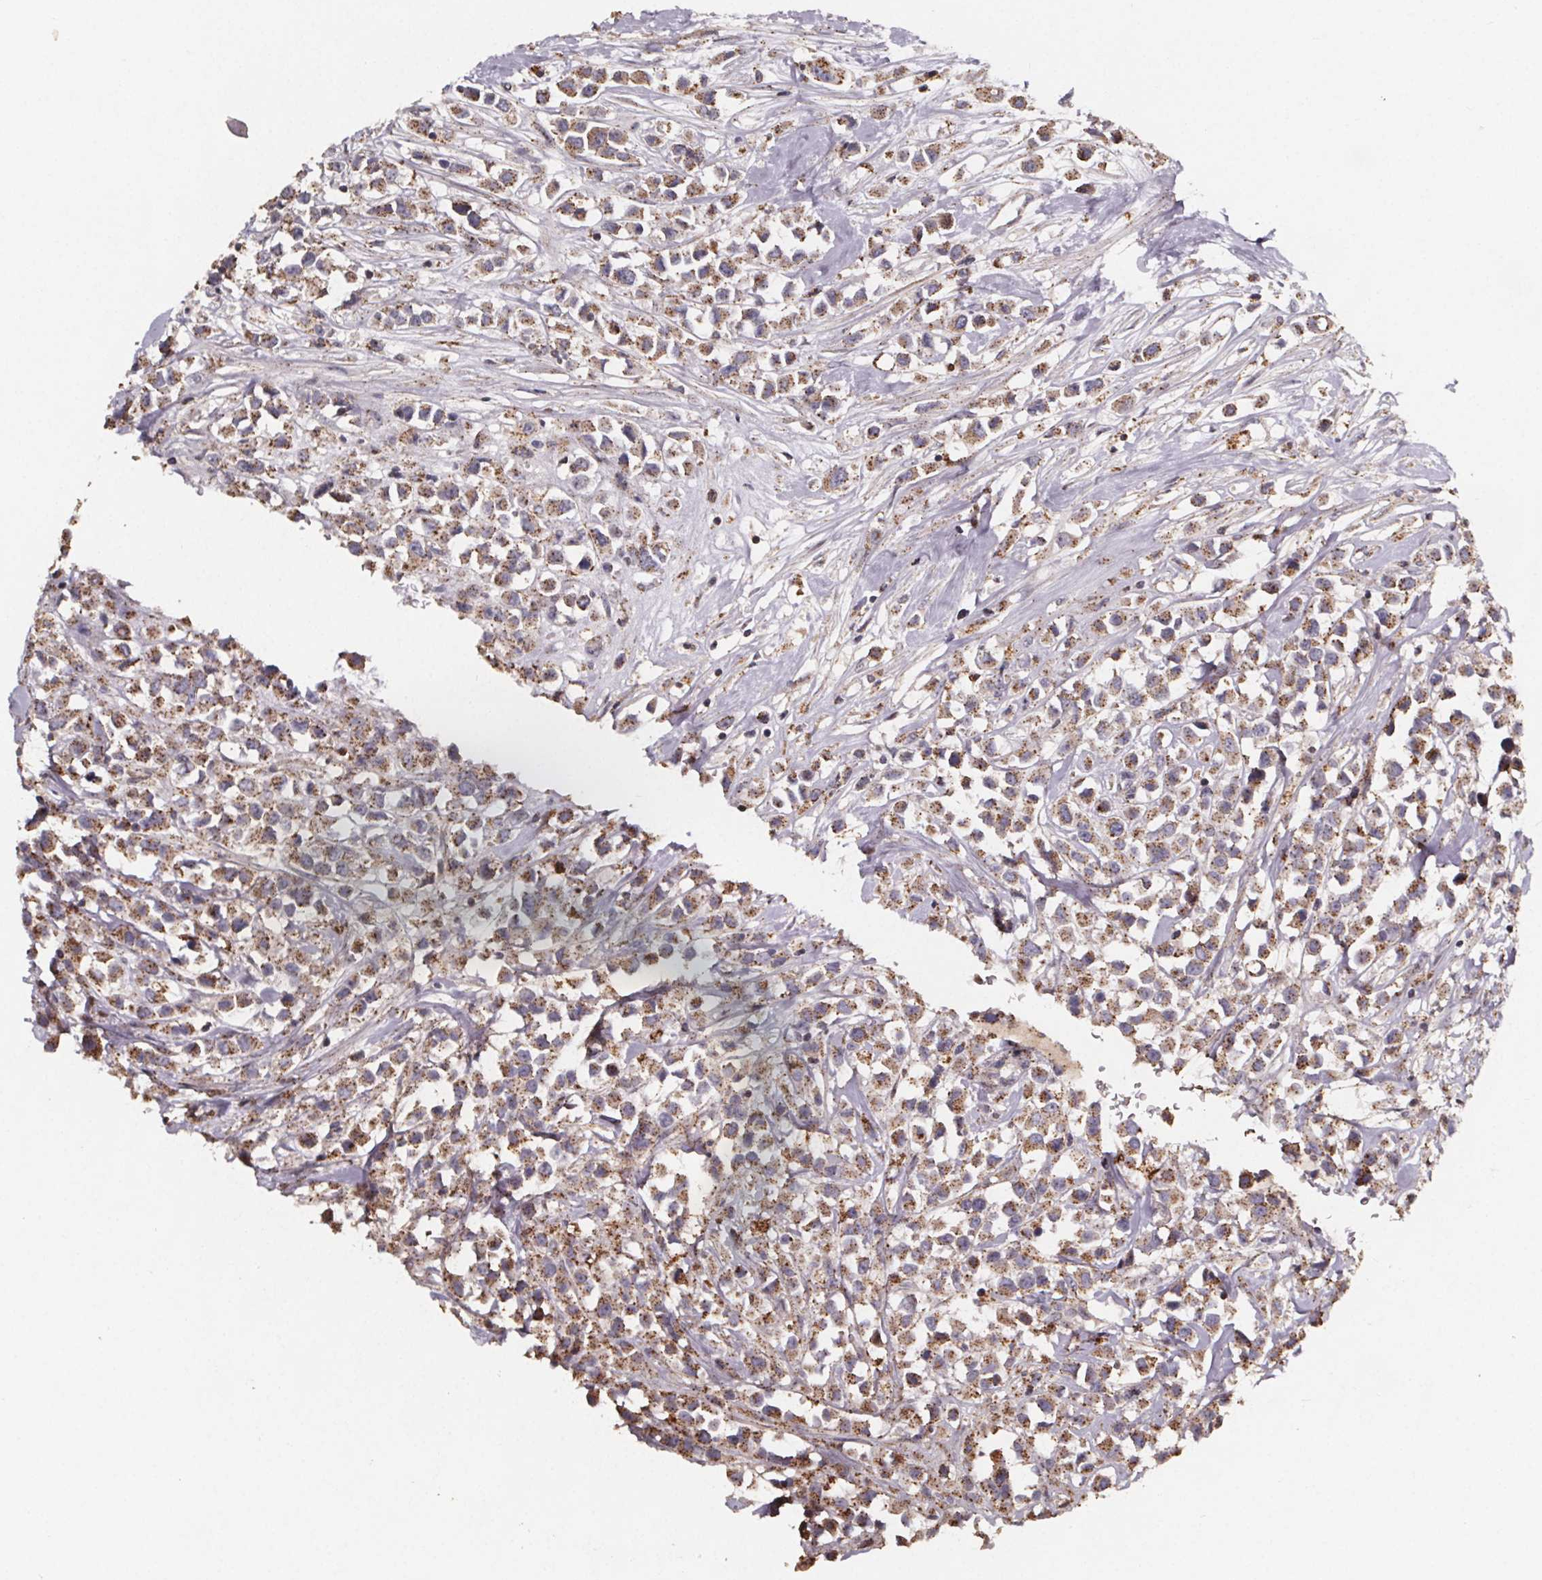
{"staining": {"intensity": "moderate", "quantity": ">75%", "location": "cytoplasmic/membranous"}, "tissue": "breast cancer", "cell_type": "Tumor cells", "image_type": "cancer", "snomed": [{"axis": "morphology", "description": "Duct carcinoma"}, {"axis": "topography", "description": "Breast"}], "caption": "IHC micrograph of human breast cancer stained for a protein (brown), which exhibits medium levels of moderate cytoplasmic/membranous expression in approximately >75% of tumor cells.", "gene": "ZNF879", "patient": {"sex": "female", "age": 61}}